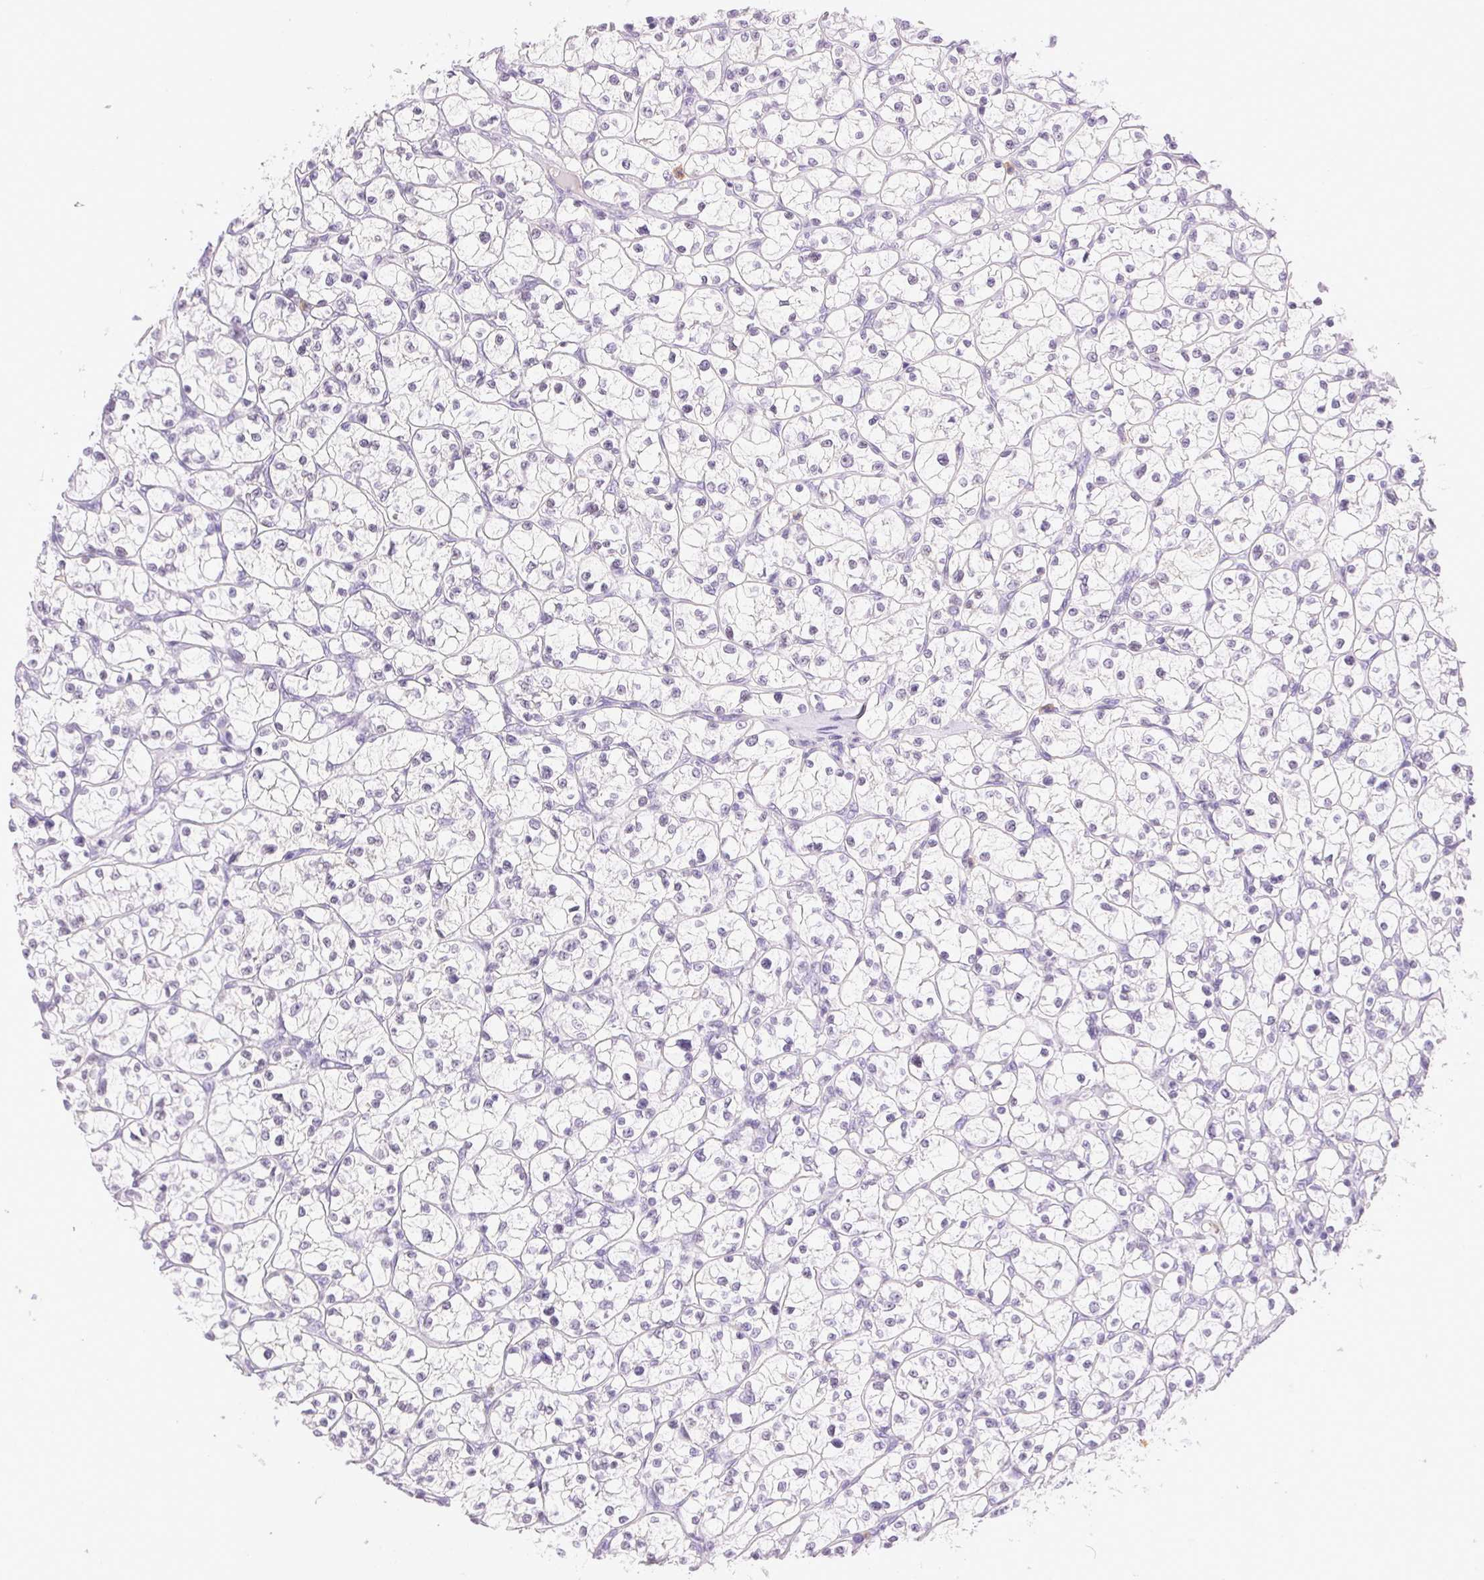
{"staining": {"intensity": "negative", "quantity": "none", "location": "none"}, "tissue": "renal cancer", "cell_type": "Tumor cells", "image_type": "cancer", "snomed": [{"axis": "morphology", "description": "Adenocarcinoma, NOS"}, {"axis": "topography", "description": "Kidney"}], "caption": "High magnification brightfield microscopy of renal adenocarcinoma stained with DAB (brown) and counterstained with hematoxylin (blue): tumor cells show no significant staining. Brightfield microscopy of immunohistochemistry stained with DAB (brown) and hematoxylin (blue), captured at high magnification.", "gene": "EMX2", "patient": {"sex": "female", "age": 64}}